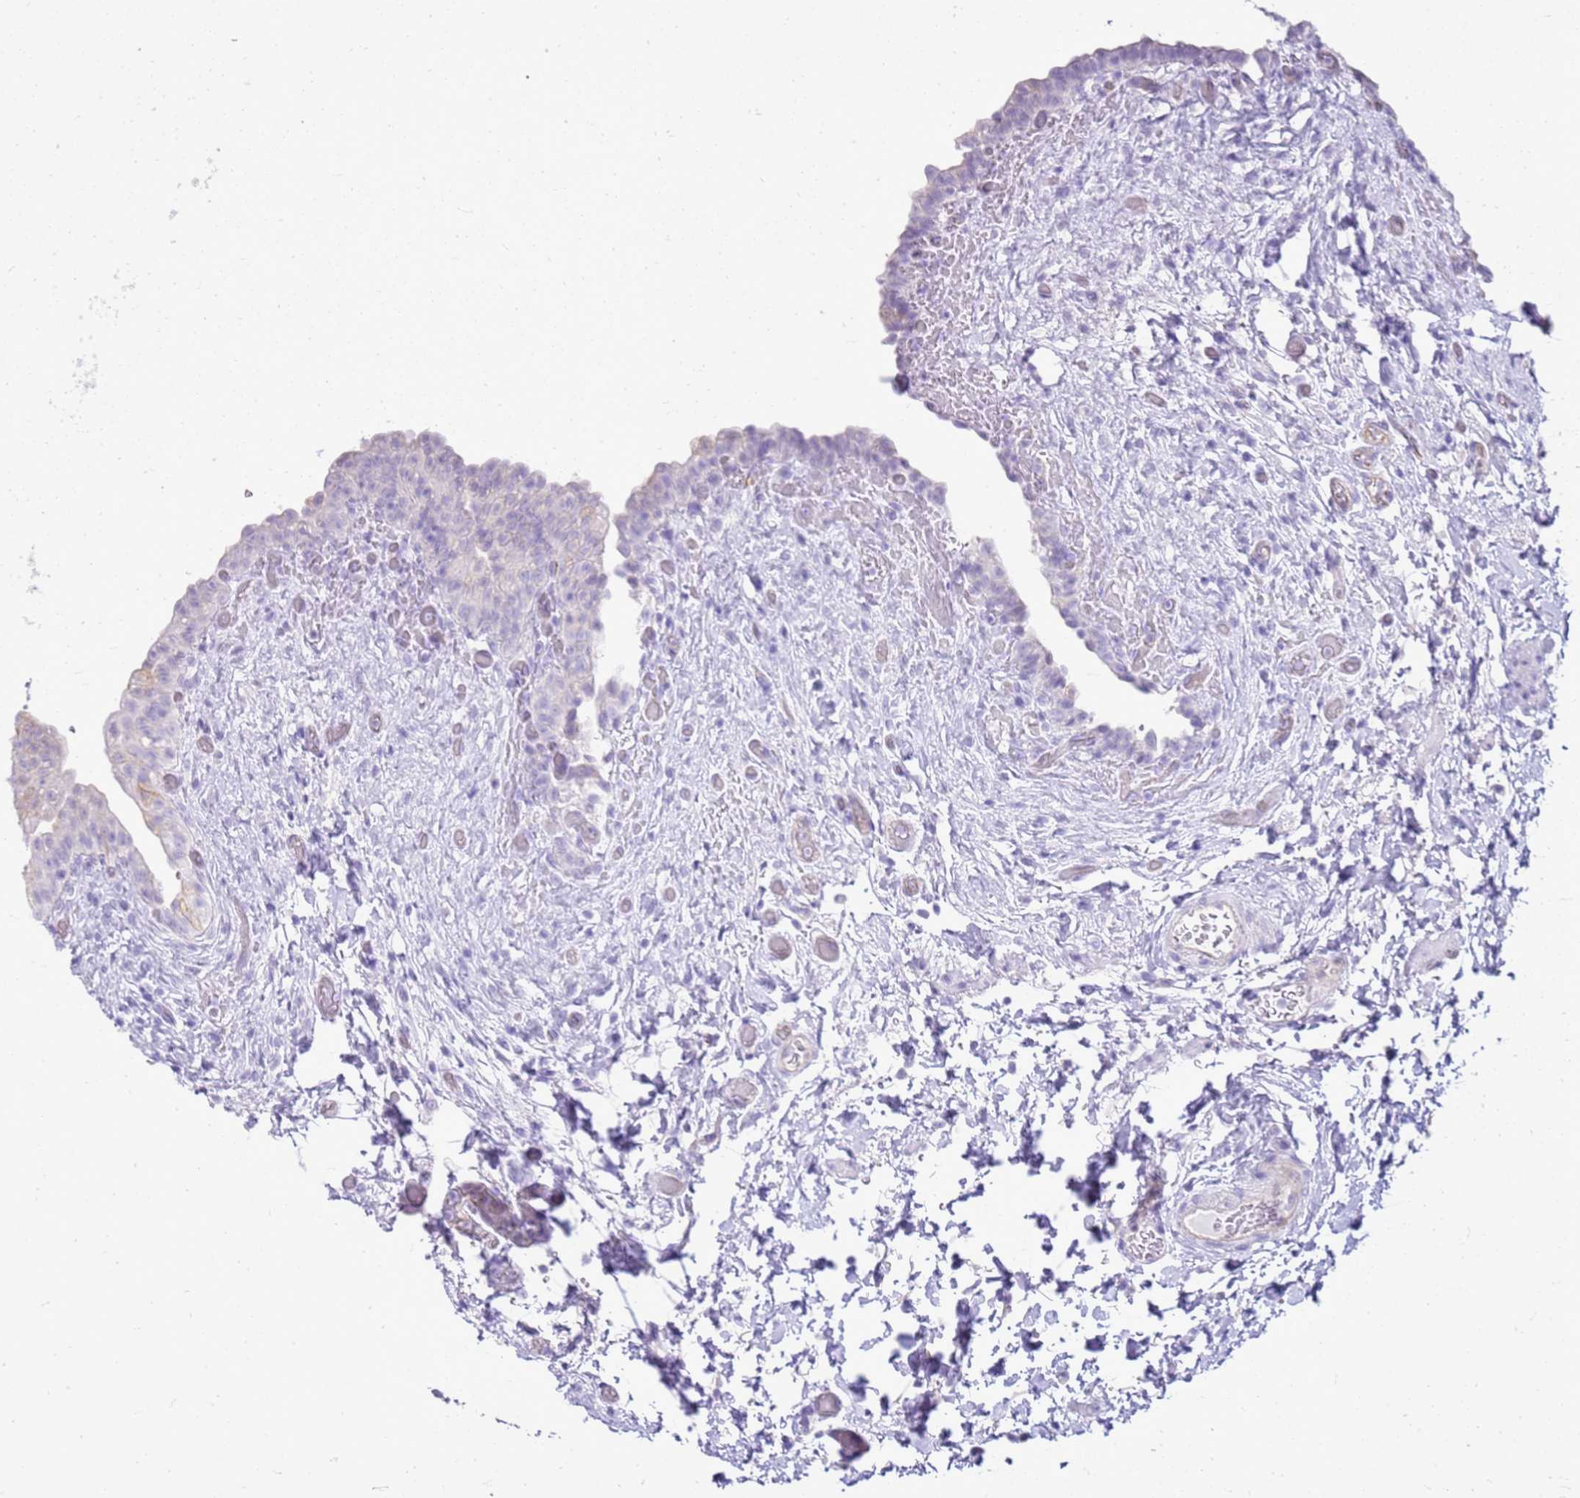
{"staining": {"intensity": "negative", "quantity": "none", "location": "none"}, "tissue": "urinary bladder", "cell_type": "Urothelial cells", "image_type": "normal", "snomed": [{"axis": "morphology", "description": "Normal tissue, NOS"}, {"axis": "topography", "description": "Urinary bladder"}], "caption": "This is an immunohistochemistry (IHC) image of unremarkable urinary bladder. There is no staining in urothelial cells.", "gene": "SULT1E1", "patient": {"sex": "male", "age": 69}}